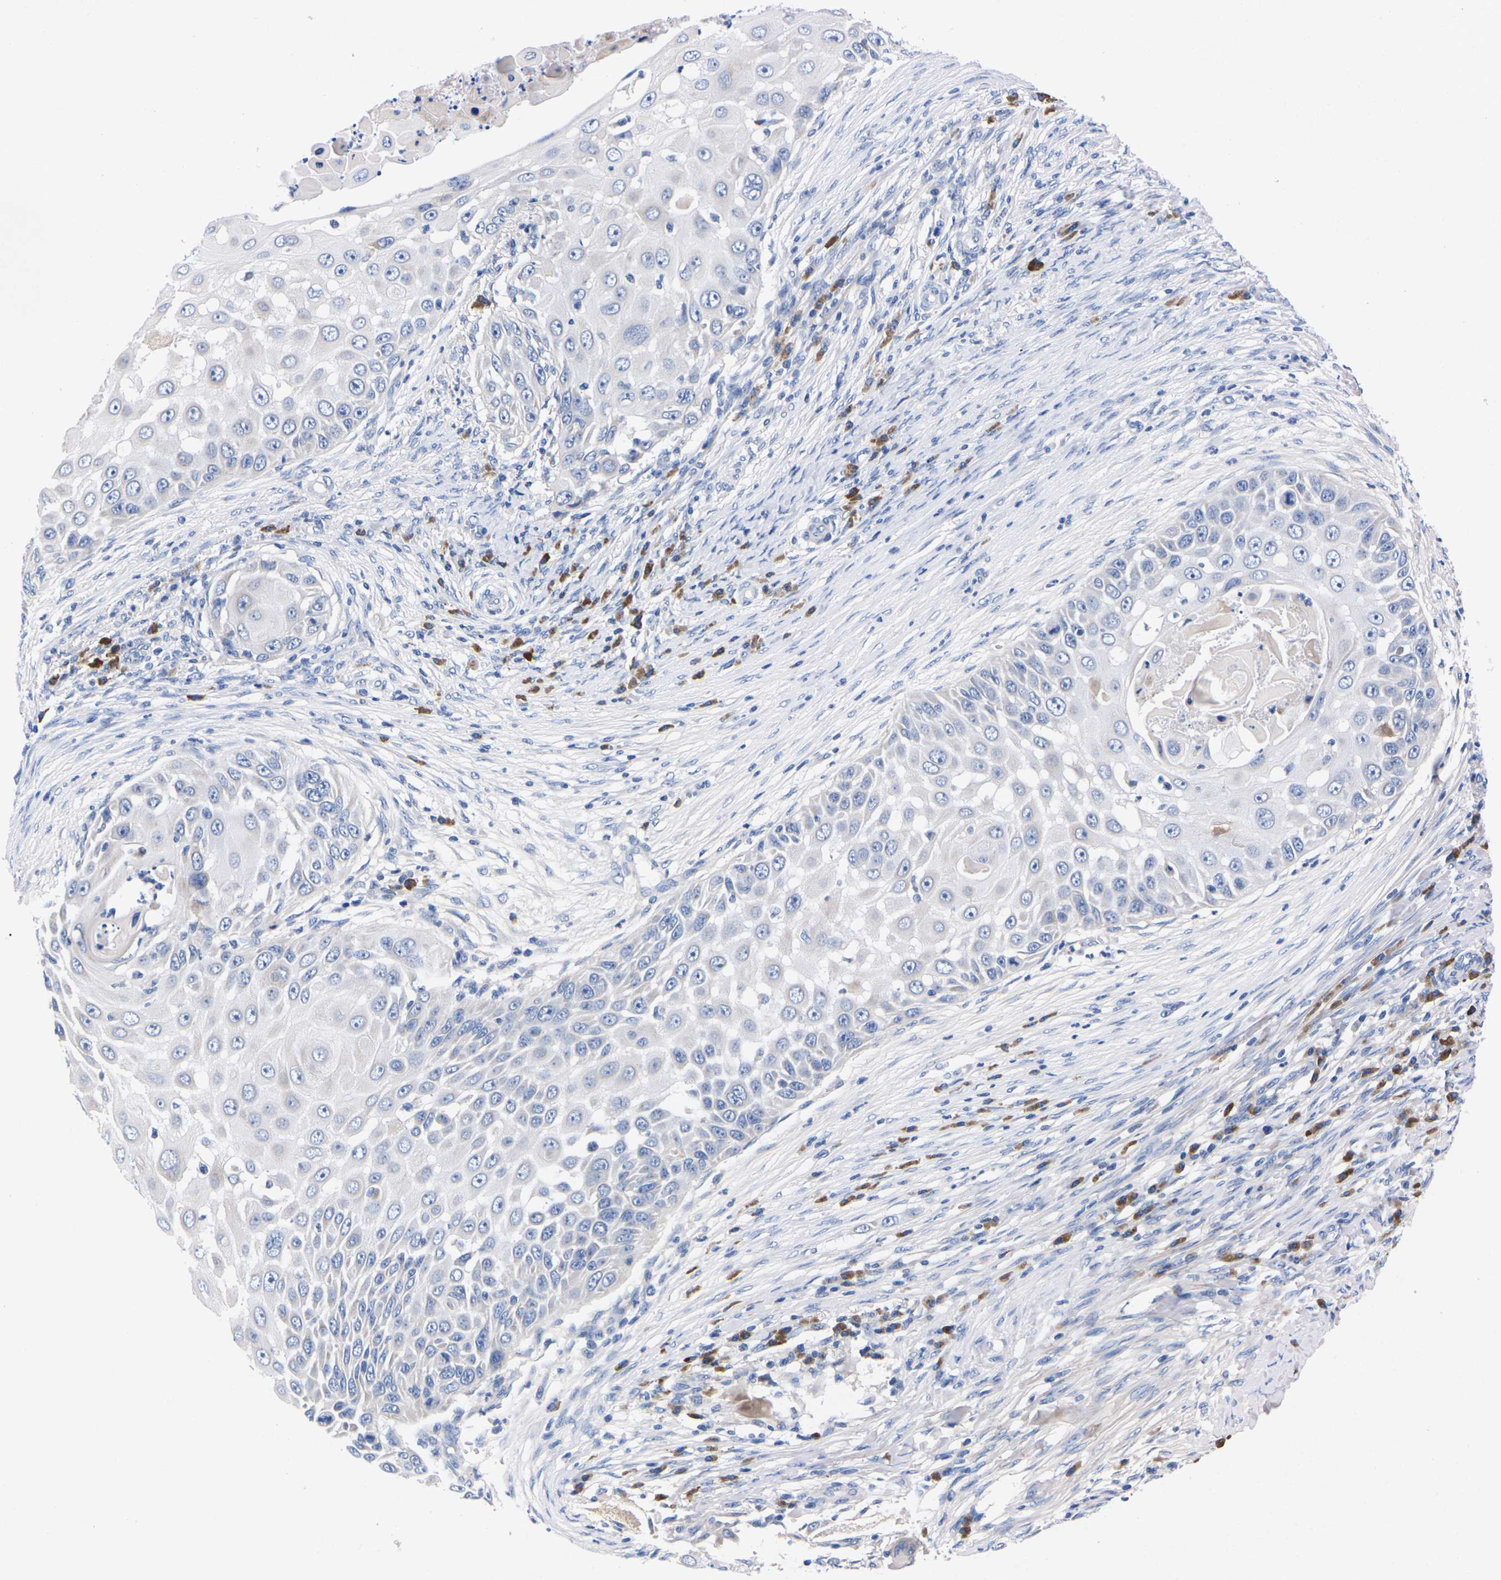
{"staining": {"intensity": "negative", "quantity": "none", "location": "none"}, "tissue": "skin cancer", "cell_type": "Tumor cells", "image_type": "cancer", "snomed": [{"axis": "morphology", "description": "Squamous cell carcinoma, NOS"}, {"axis": "topography", "description": "Skin"}], "caption": "DAB immunohistochemical staining of skin cancer (squamous cell carcinoma) displays no significant expression in tumor cells. (Stains: DAB immunohistochemistry with hematoxylin counter stain, Microscopy: brightfield microscopy at high magnification).", "gene": "FAM210A", "patient": {"sex": "female", "age": 44}}